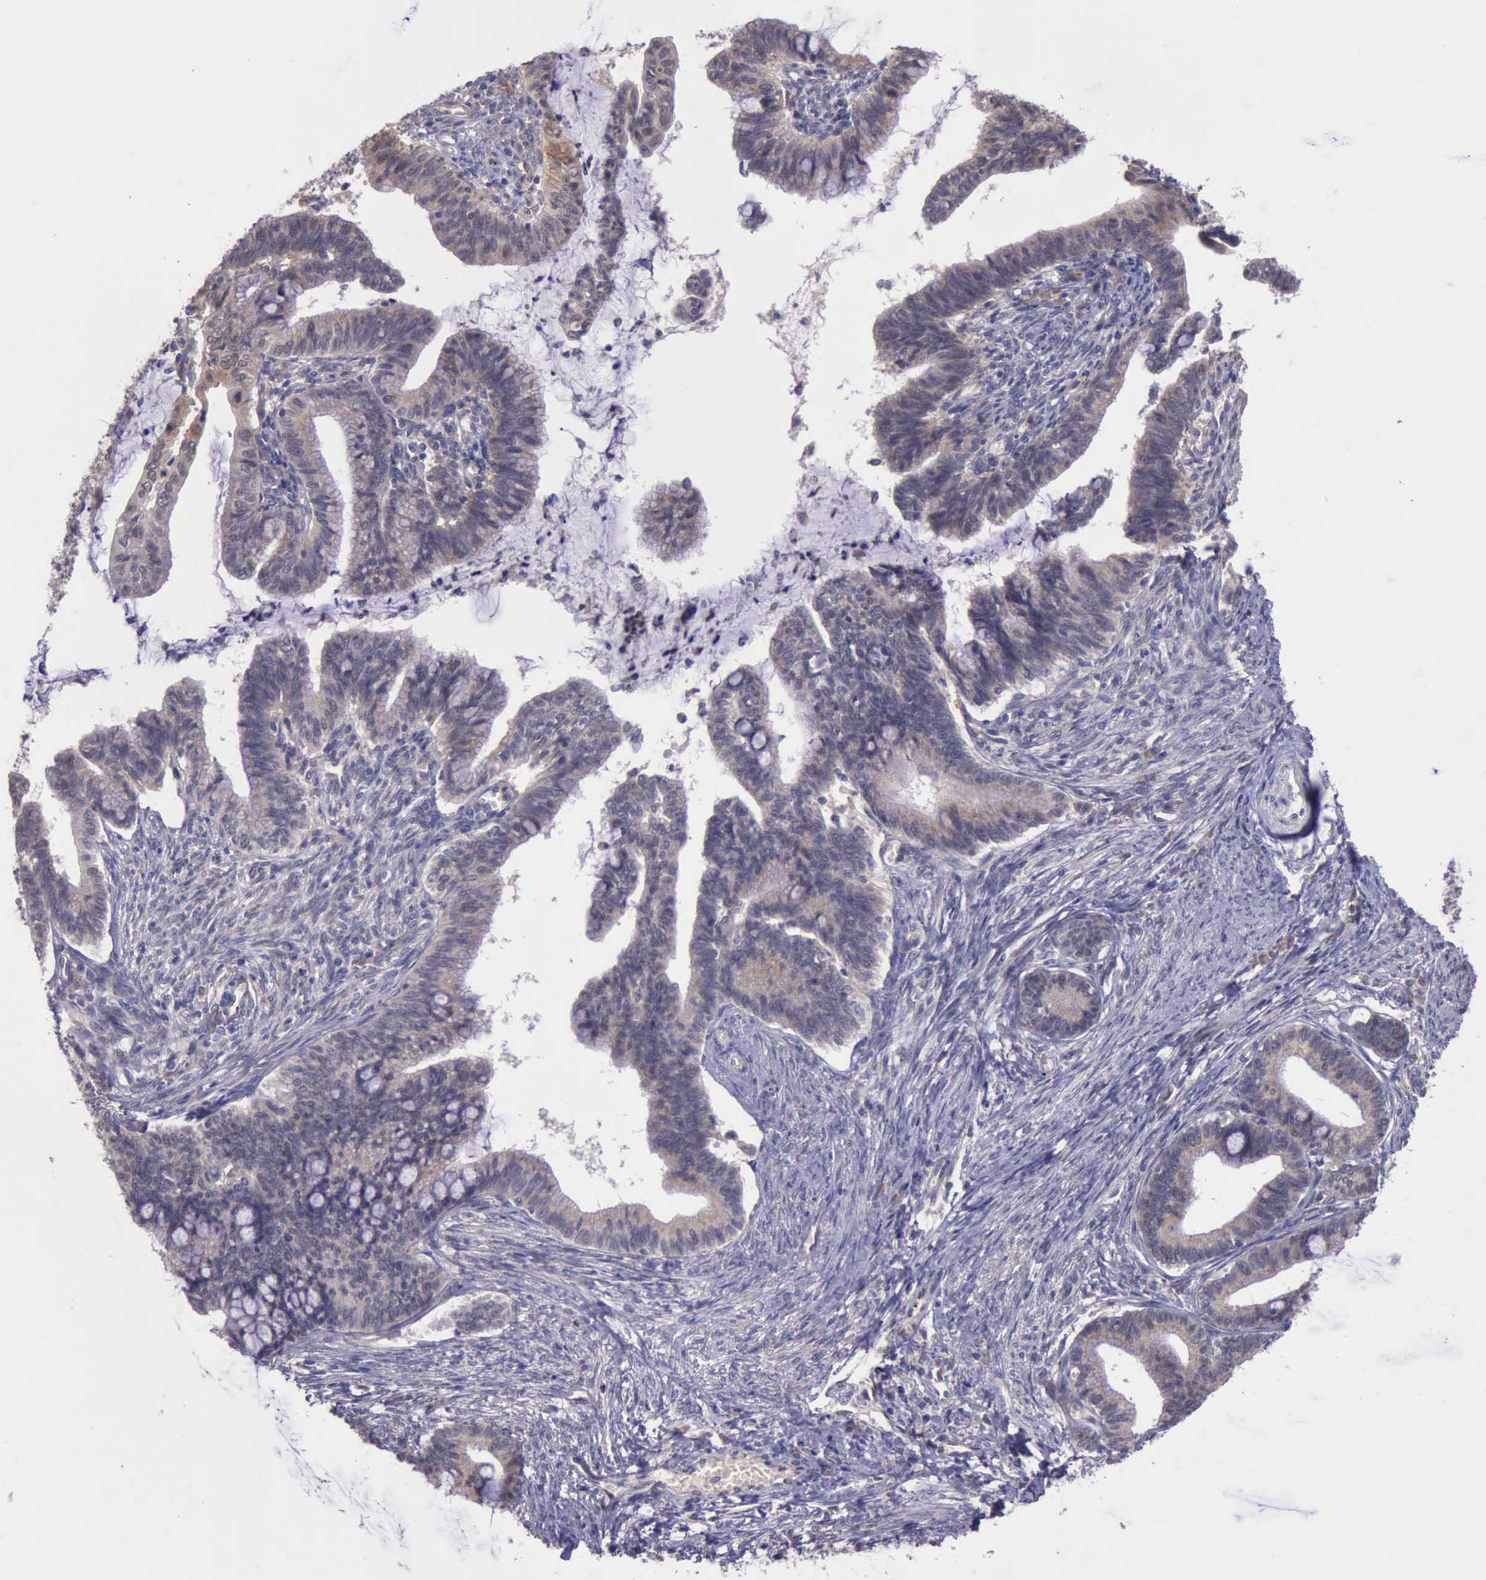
{"staining": {"intensity": "weak", "quantity": ">75%", "location": "cytoplasmic/membranous"}, "tissue": "cervical cancer", "cell_type": "Tumor cells", "image_type": "cancer", "snomed": [{"axis": "morphology", "description": "Adenocarcinoma, NOS"}, {"axis": "topography", "description": "Cervix"}], "caption": "Human adenocarcinoma (cervical) stained for a protein (brown) demonstrates weak cytoplasmic/membranous positive positivity in approximately >75% of tumor cells.", "gene": "PLEK2", "patient": {"sex": "female", "age": 36}}